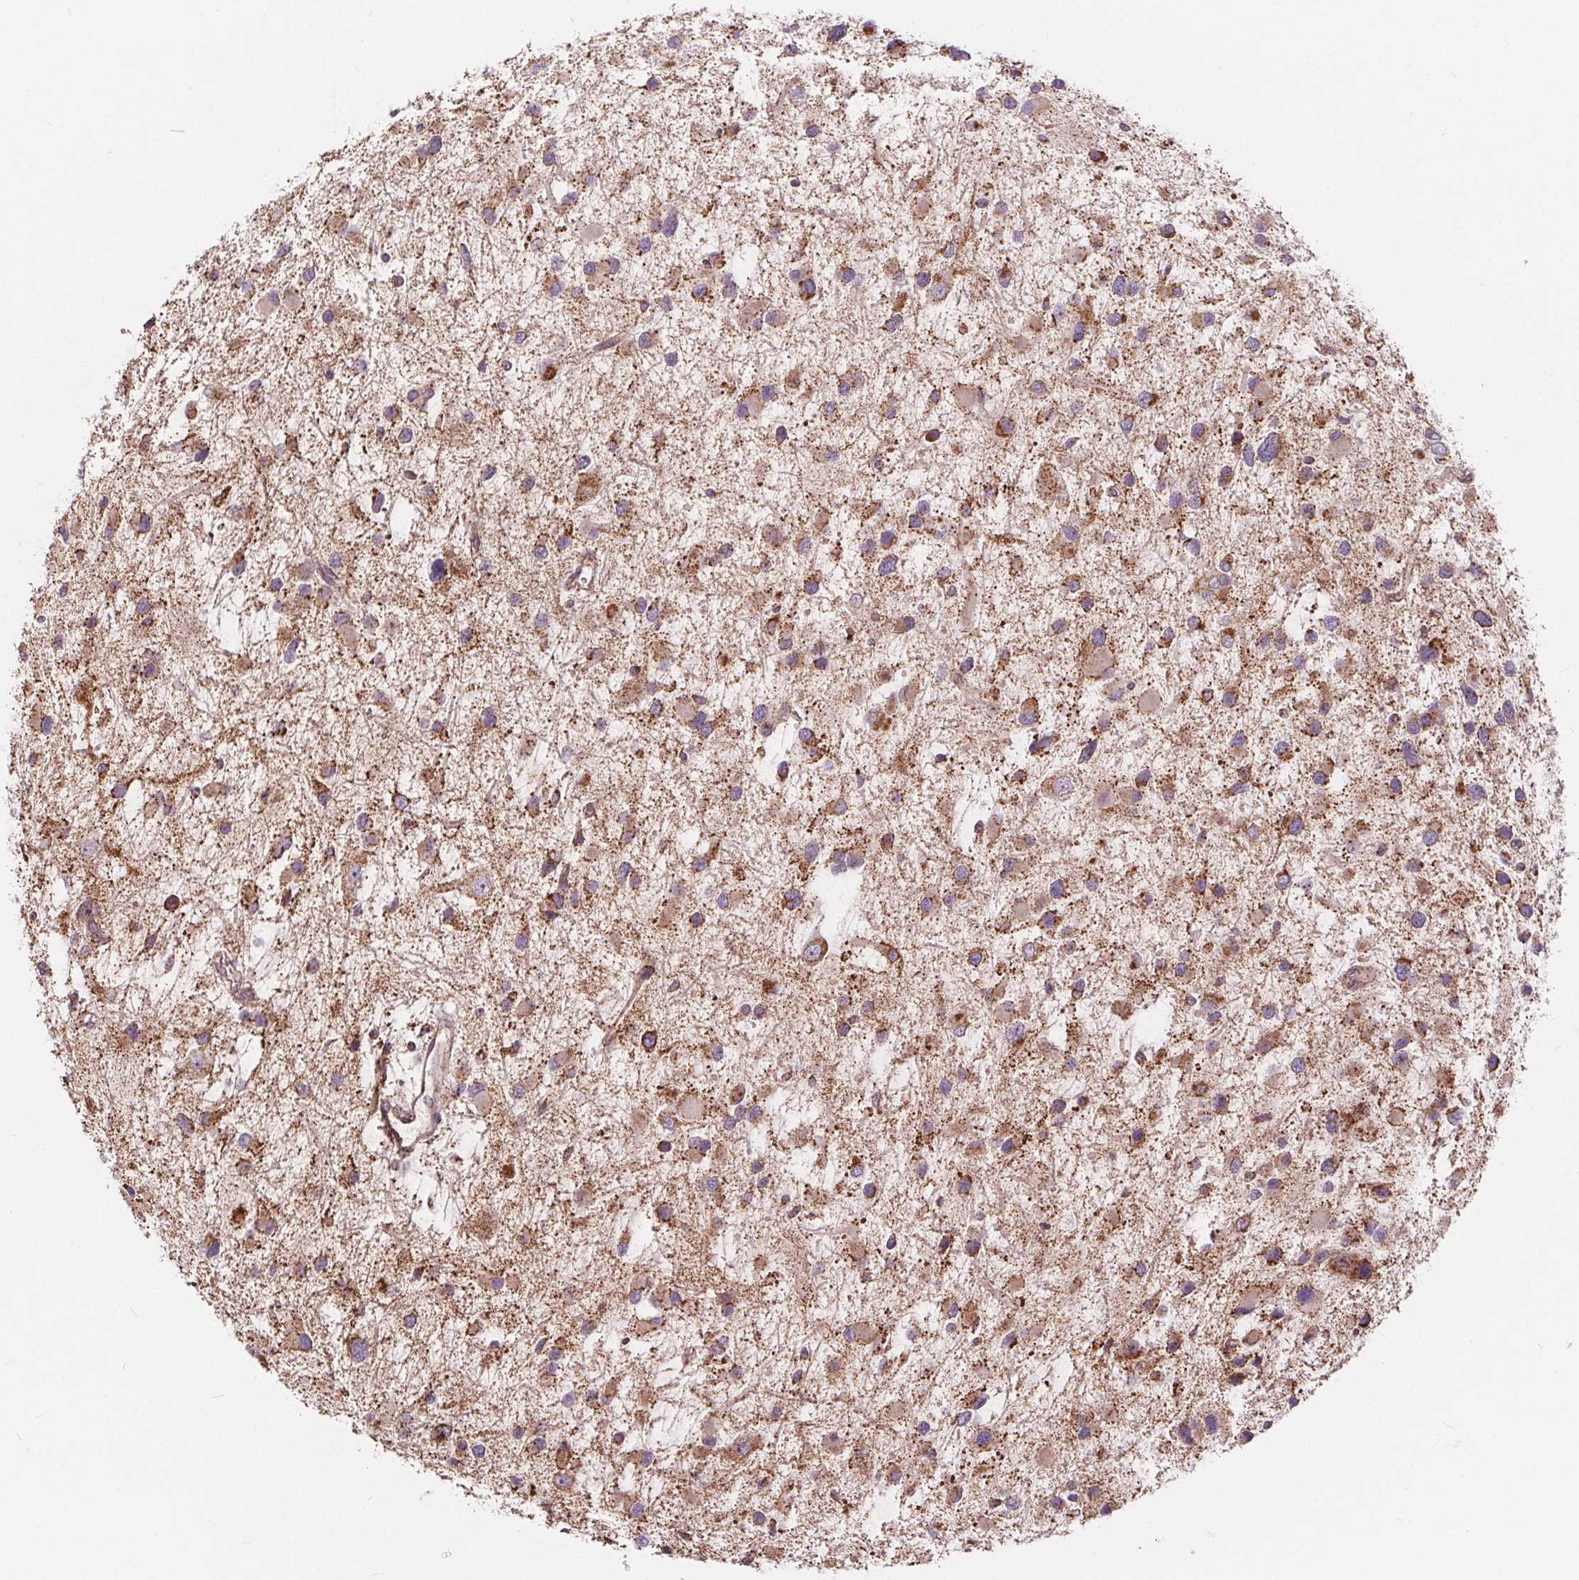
{"staining": {"intensity": "moderate", "quantity": ">75%", "location": "cytoplasmic/membranous"}, "tissue": "glioma", "cell_type": "Tumor cells", "image_type": "cancer", "snomed": [{"axis": "morphology", "description": "Glioma, malignant, Low grade"}, {"axis": "topography", "description": "Brain"}], "caption": "IHC of glioma displays medium levels of moderate cytoplasmic/membranous staining in approximately >75% of tumor cells.", "gene": "PLSCR3", "patient": {"sex": "female", "age": 32}}